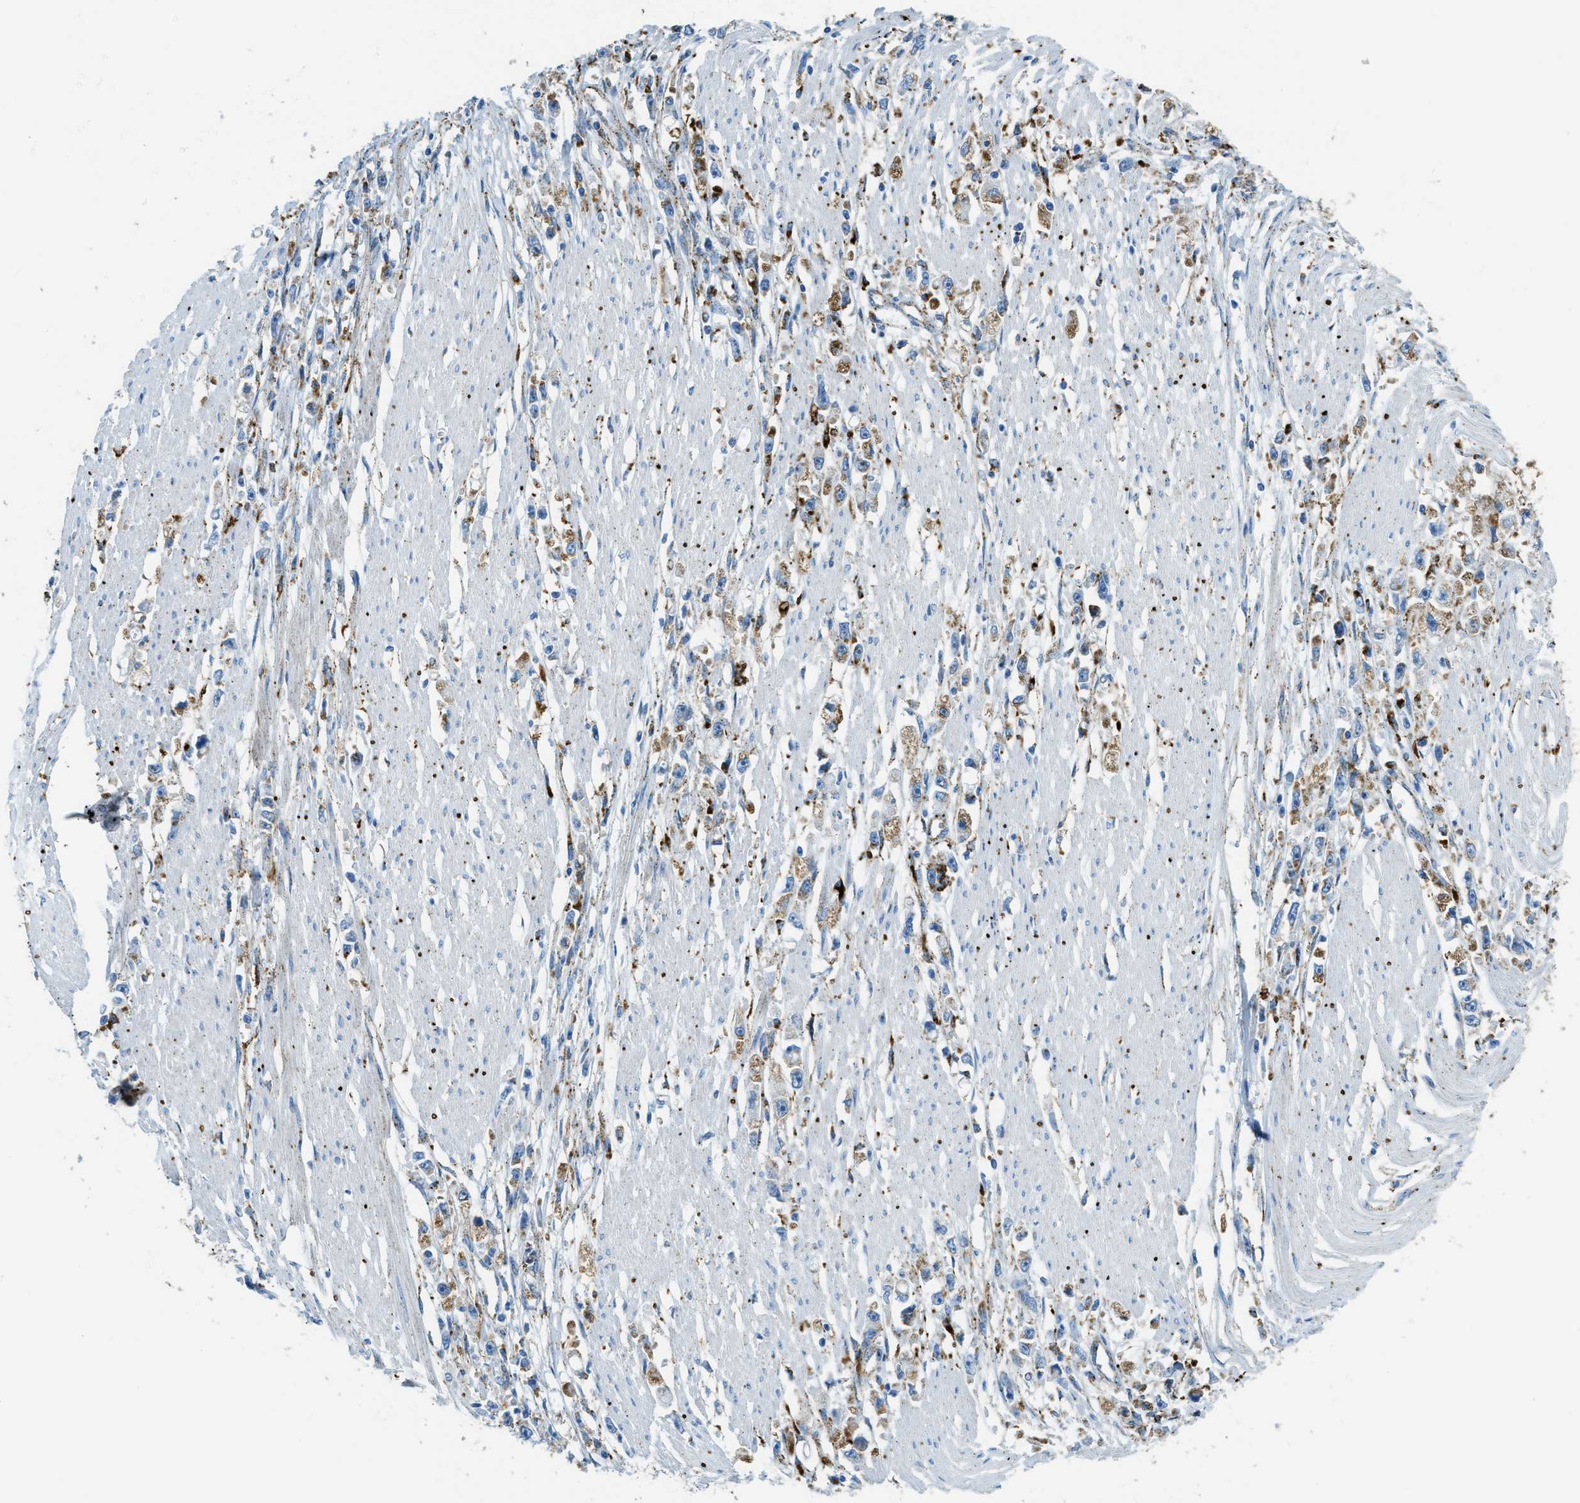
{"staining": {"intensity": "moderate", "quantity": ">75%", "location": "cytoplasmic/membranous"}, "tissue": "stomach cancer", "cell_type": "Tumor cells", "image_type": "cancer", "snomed": [{"axis": "morphology", "description": "Adenocarcinoma, NOS"}, {"axis": "topography", "description": "Stomach"}], "caption": "This is a micrograph of immunohistochemistry staining of stomach adenocarcinoma, which shows moderate expression in the cytoplasmic/membranous of tumor cells.", "gene": "SCARB2", "patient": {"sex": "female", "age": 59}}